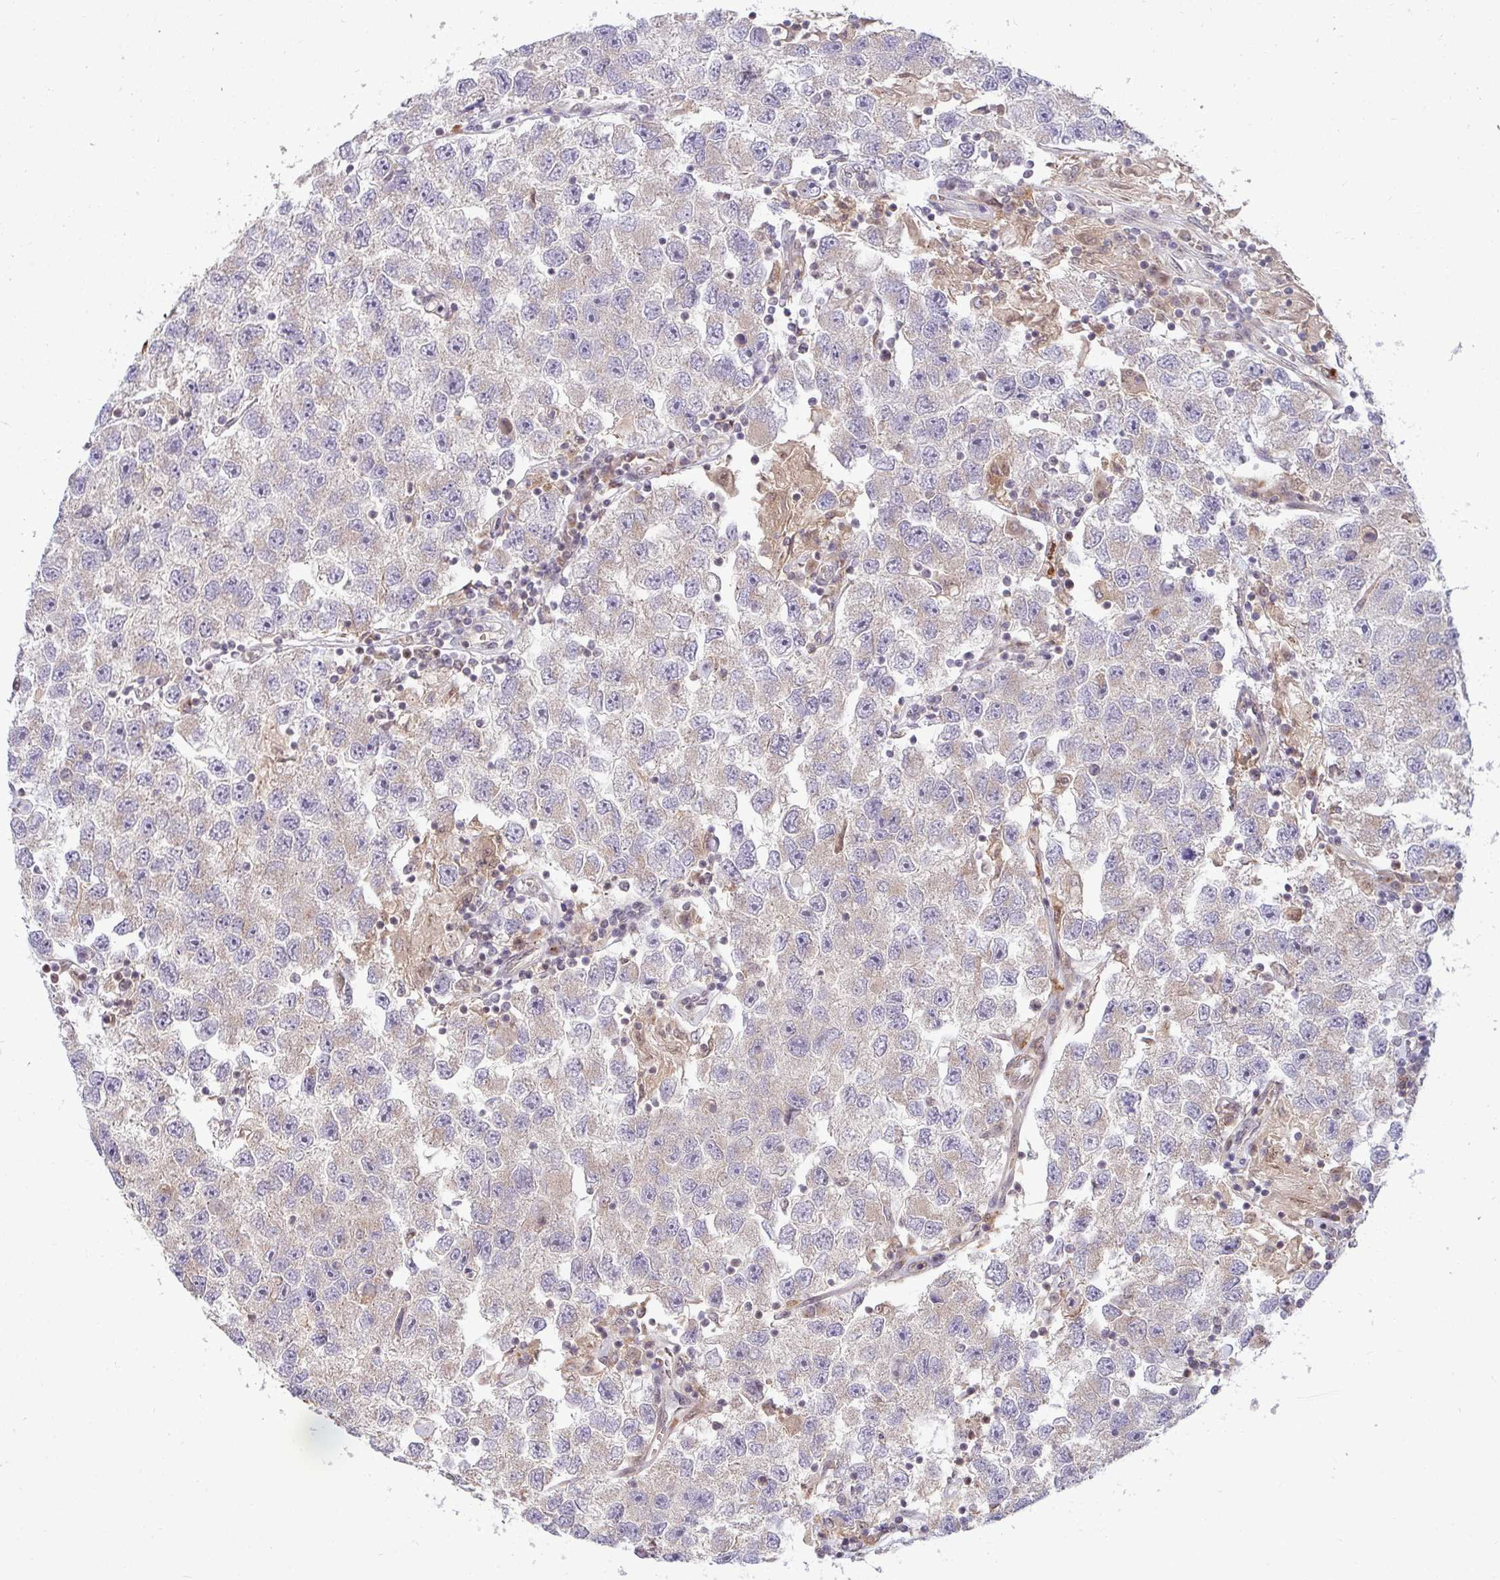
{"staining": {"intensity": "negative", "quantity": "none", "location": "none"}, "tissue": "testis cancer", "cell_type": "Tumor cells", "image_type": "cancer", "snomed": [{"axis": "morphology", "description": "Seminoma, NOS"}, {"axis": "topography", "description": "Testis"}], "caption": "A histopathology image of human testis seminoma is negative for staining in tumor cells.", "gene": "TRIM44", "patient": {"sex": "male", "age": 26}}